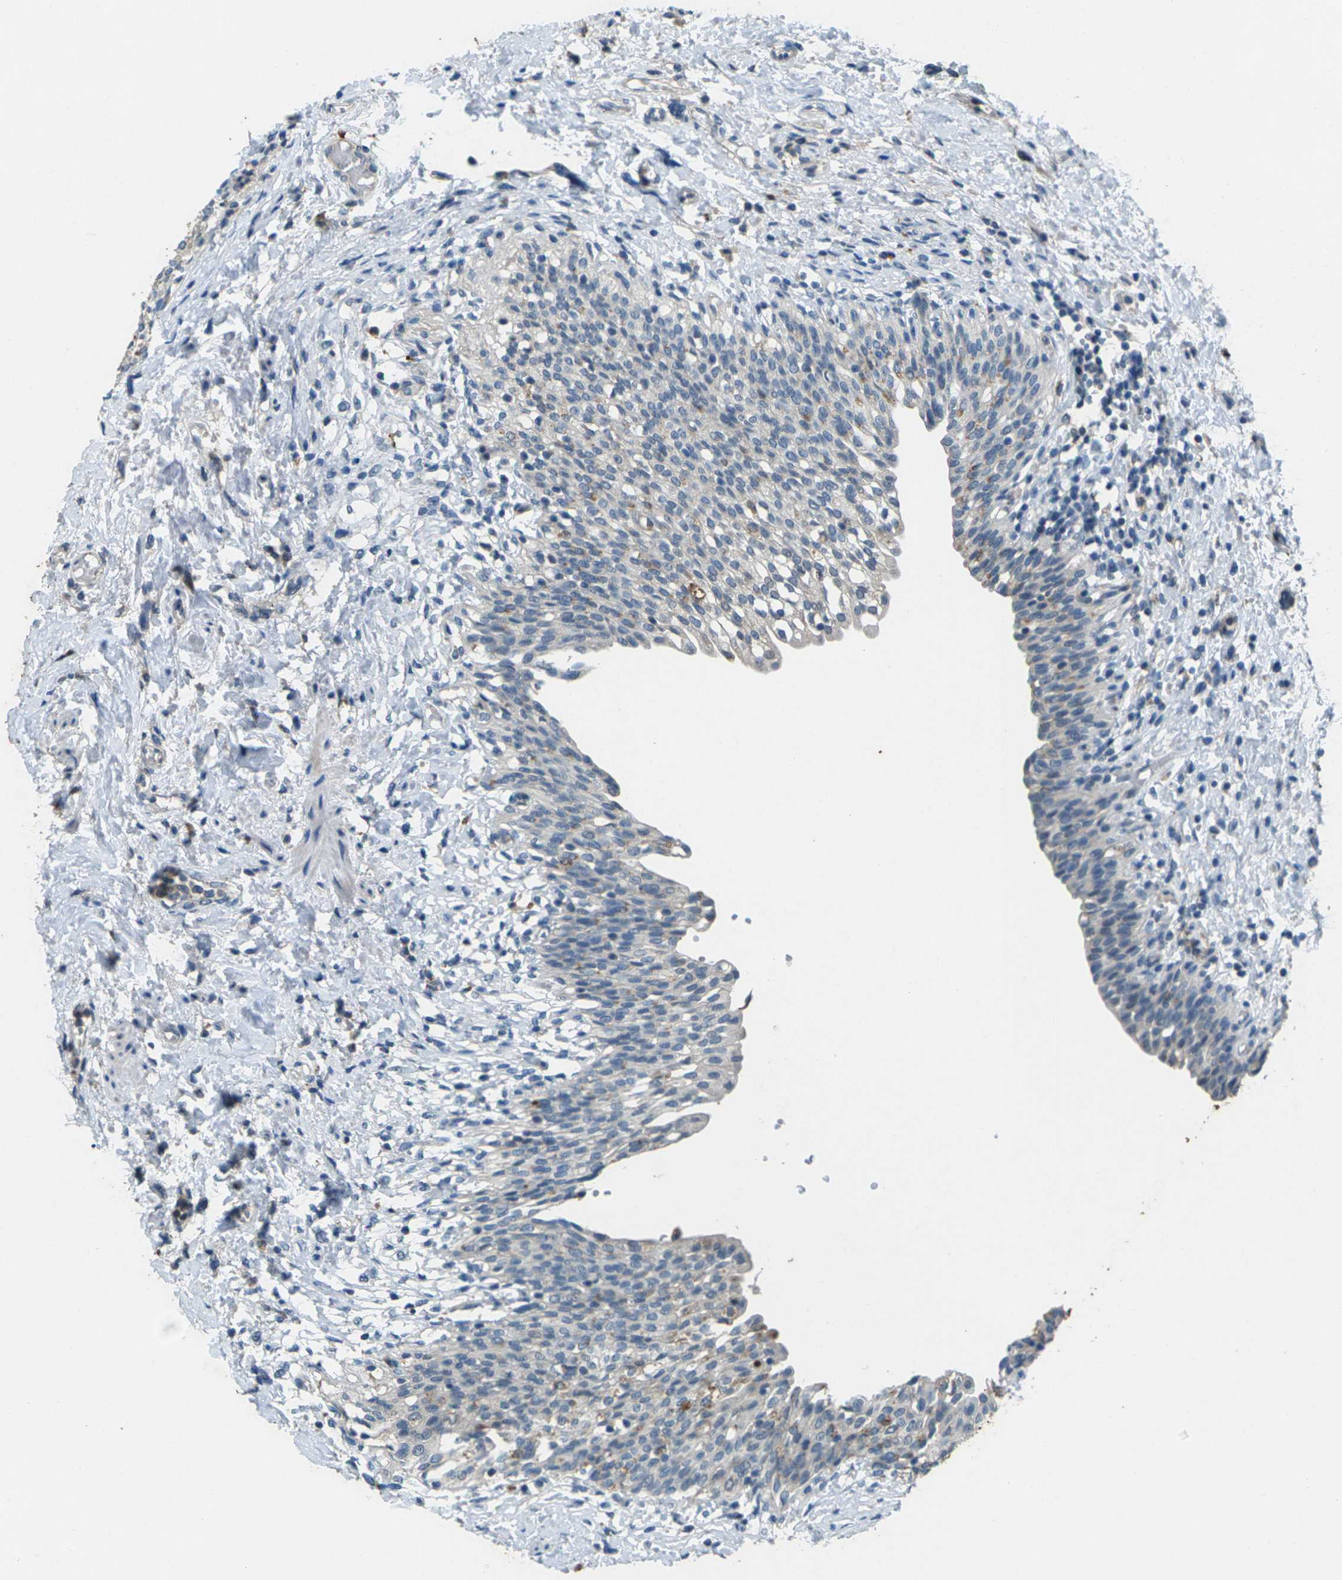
{"staining": {"intensity": "weak", "quantity": "<25%", "location": "cytoplasmic/membranous"}, "tissue": "urinary bladder", "cell_type": "Urothelial cells", "image_type": "normal", "snomed": [{"axis": "morphology", "description": "Normal tissue, NOS"}, {"axis": "topography", "description": "Urinary bladder"}], "caption": "An IHC micrograph of unremarkable urinary bladder is shown. There is no staining in urothelial cells of urinary bladder. Brightfield microscopy of IHC stained with DAB (3,3'-diaminobenzidine) (brown) and hematoxylin (blue), captured at high magnification.", "gene": "SIGLEC14", "patient": {"sex": "male", "age": 55}}